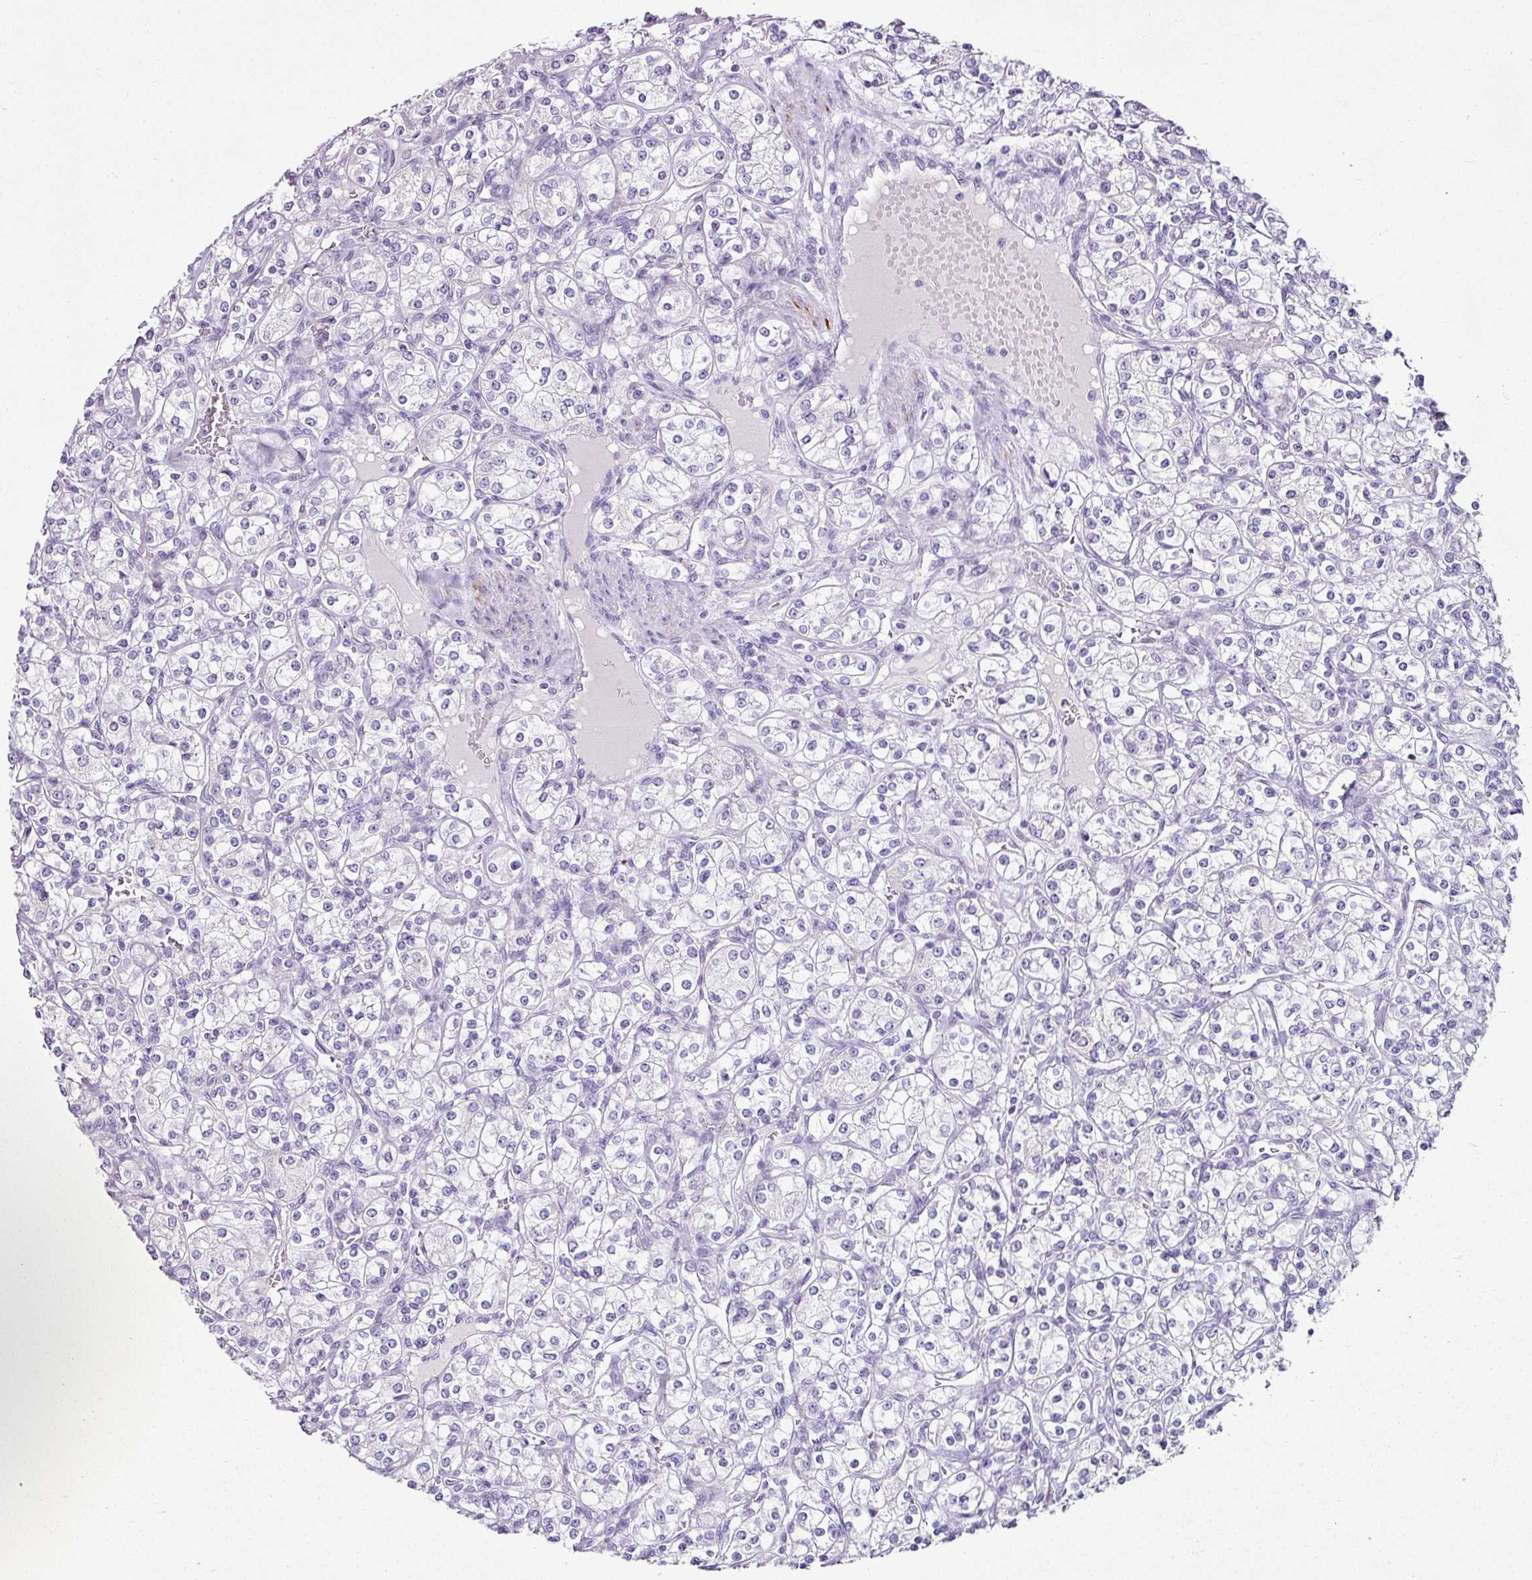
{"staining": {"intensity": "negative", "quantity": "none", "location": "none"}, "tissue": "renal cancer", "cell_type": "Tumor cells", "image_type": "cancer", "snomed": [{"axis": "morphology", "description": "Adenocarcinoma, NOS"}, {"axis": "topography", "description": "Kidney"}], "caption": "Protein analysis of renal cancer reveals no significant positivity in tumor cells.", "gene": "TRA2A", "patient": {"sex": "male", "age": 77}}